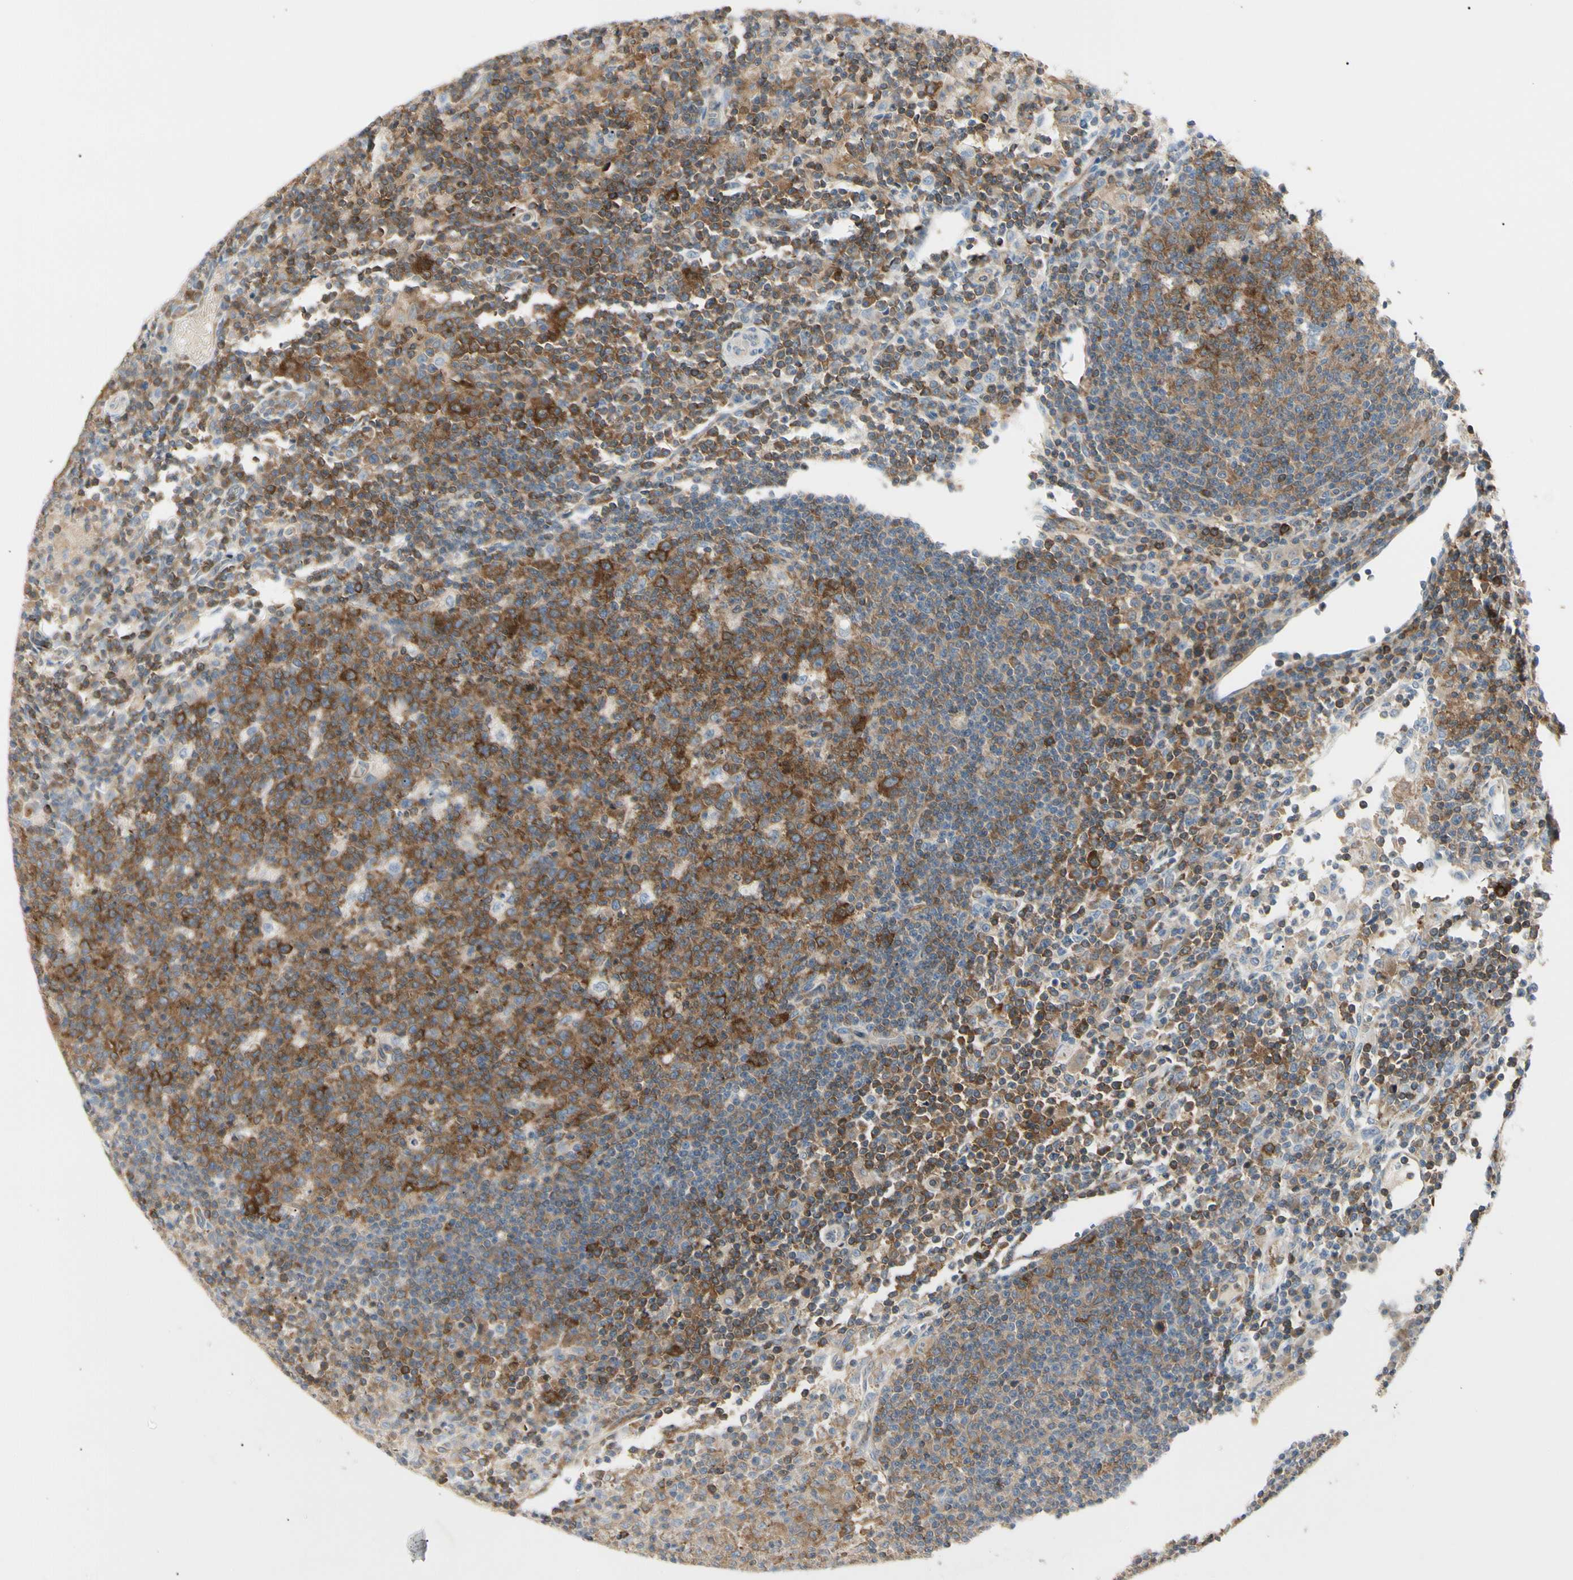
{"staining": {"intensity": "strong", "quantity": ">75%", "location": "cytoplasmic/membranous"}, "tissue": "lymph node", "cell_type": "Germinal center cells", "image_type": "normal", "snomed": [{"axis": "morphology", "description": "Normal tissue, NOS"}, {"axis": "morphology", "description": "Inflammation, NOS"}, {"axis": "topography", "description": "Lymph node"}], "caption": "Human lymph node stained for a protein (brown) exhibits strong cytoplasmic/membranous positive positivity in approximately >75% of germinal center cells.", "gene": "NFKB2", "patient": {"sex": "male", "age": 55}}